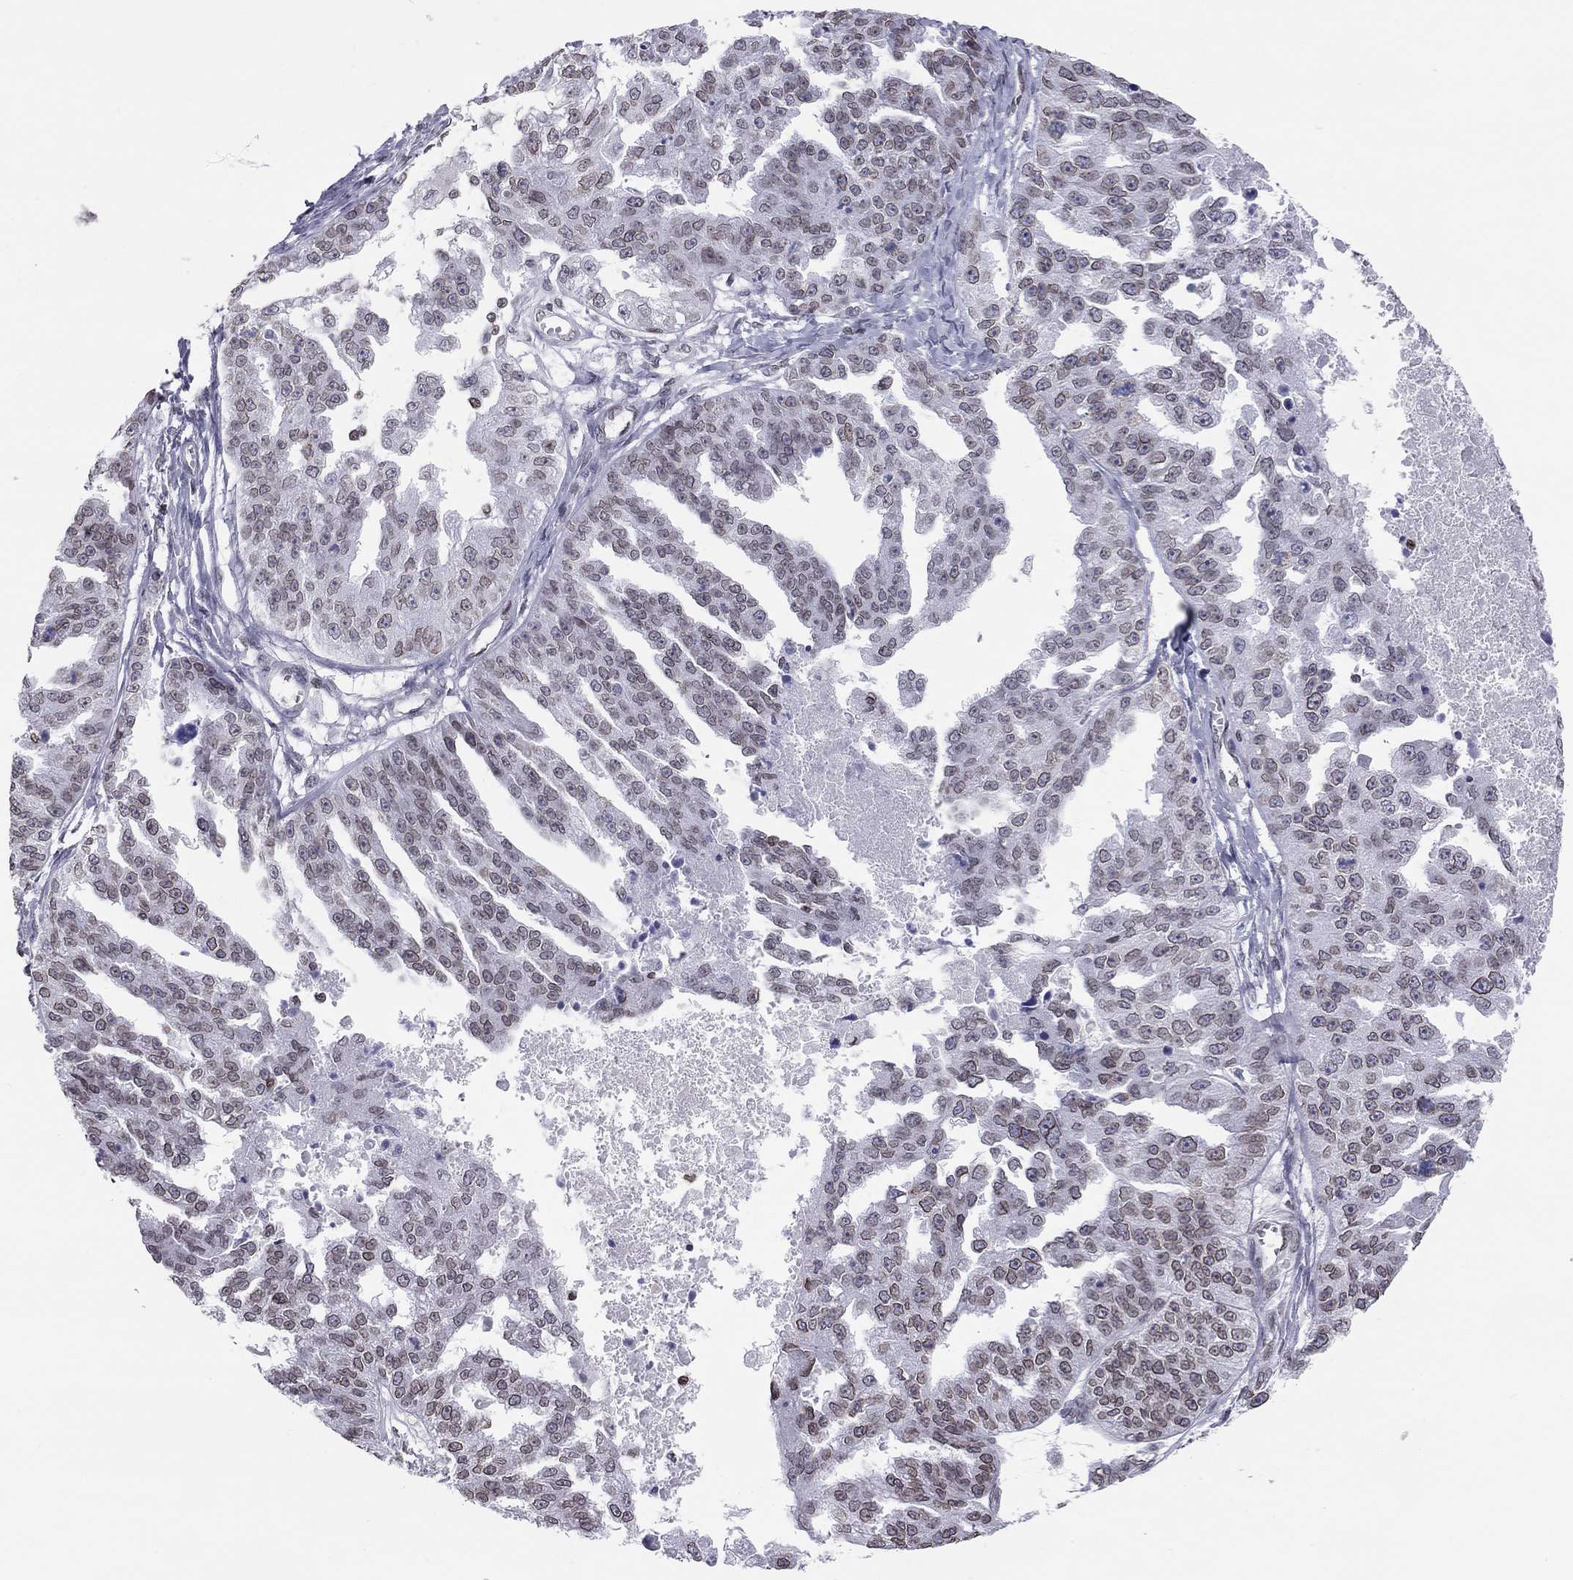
{"staining": {"intensity": "weak", "quantity": ">75%", "location": "cytoplasmic/membranous,nuclear"}, "tissue": "ovarian cancer", "cell_type": "Tumor cells", "image_type": "cancer", "snomed": [{"axis": "morphology", "description": "Cystadenocarcinoma, serous, NOS"}, {"axis": "topography", "description": "Ovary"}], "caption": "Protein staining shows weak cytoplasmic/membranous and nuclear positivity in approximately >75% of tumor cells in ovarian cancer (serous cystadenocarcinoma). (DAB (3,3'-diaminobenzidine) IHC, brown staining for protein, blue staining for nuclei).", "gene": "ESPL1", "patient": {"sex": "female", "age": 58}}